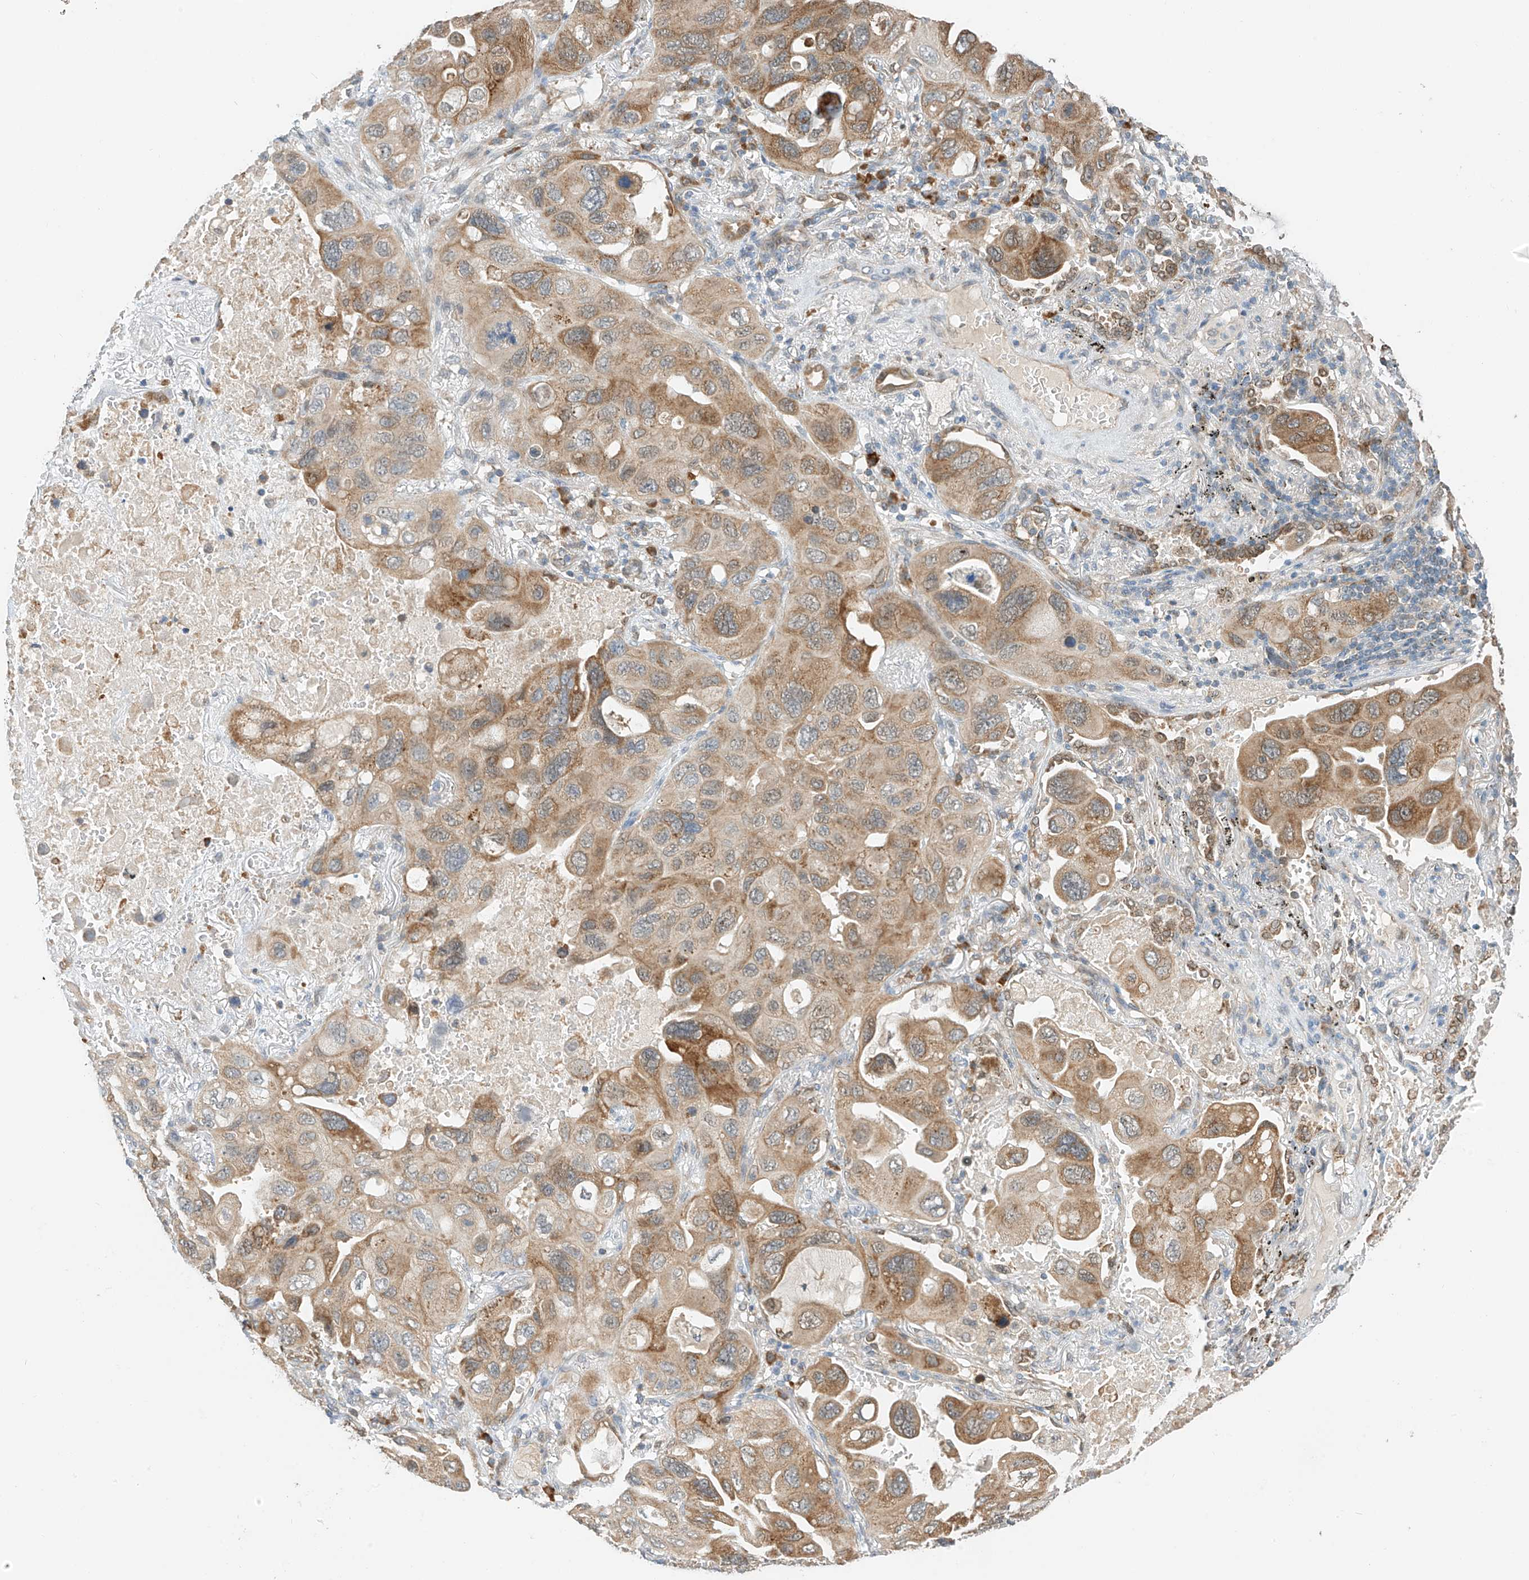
{"staining": {"intensity": "moderate", "quantity": ">75%", "location": "cytoplasmic/membranous"}, "tissue": "lung cancer", "cell_type": "Tumor cells", "image_type": "cancer", "snomed": [{"axis": "morphology", "description": "Squamous cell carcinoma, NOS"}, {"axis": "topography", "description": "Lung"}], "caption": "Lung squamous cell carcinoma tissue shows moderate cytoplasmic/membranous positivity in about >75% of tumor cells (DAB IHC, brown staining for protein, blue staining for nuclei).", "gene": "PPA2", "patient": {"sex": "female", "age": 73}}